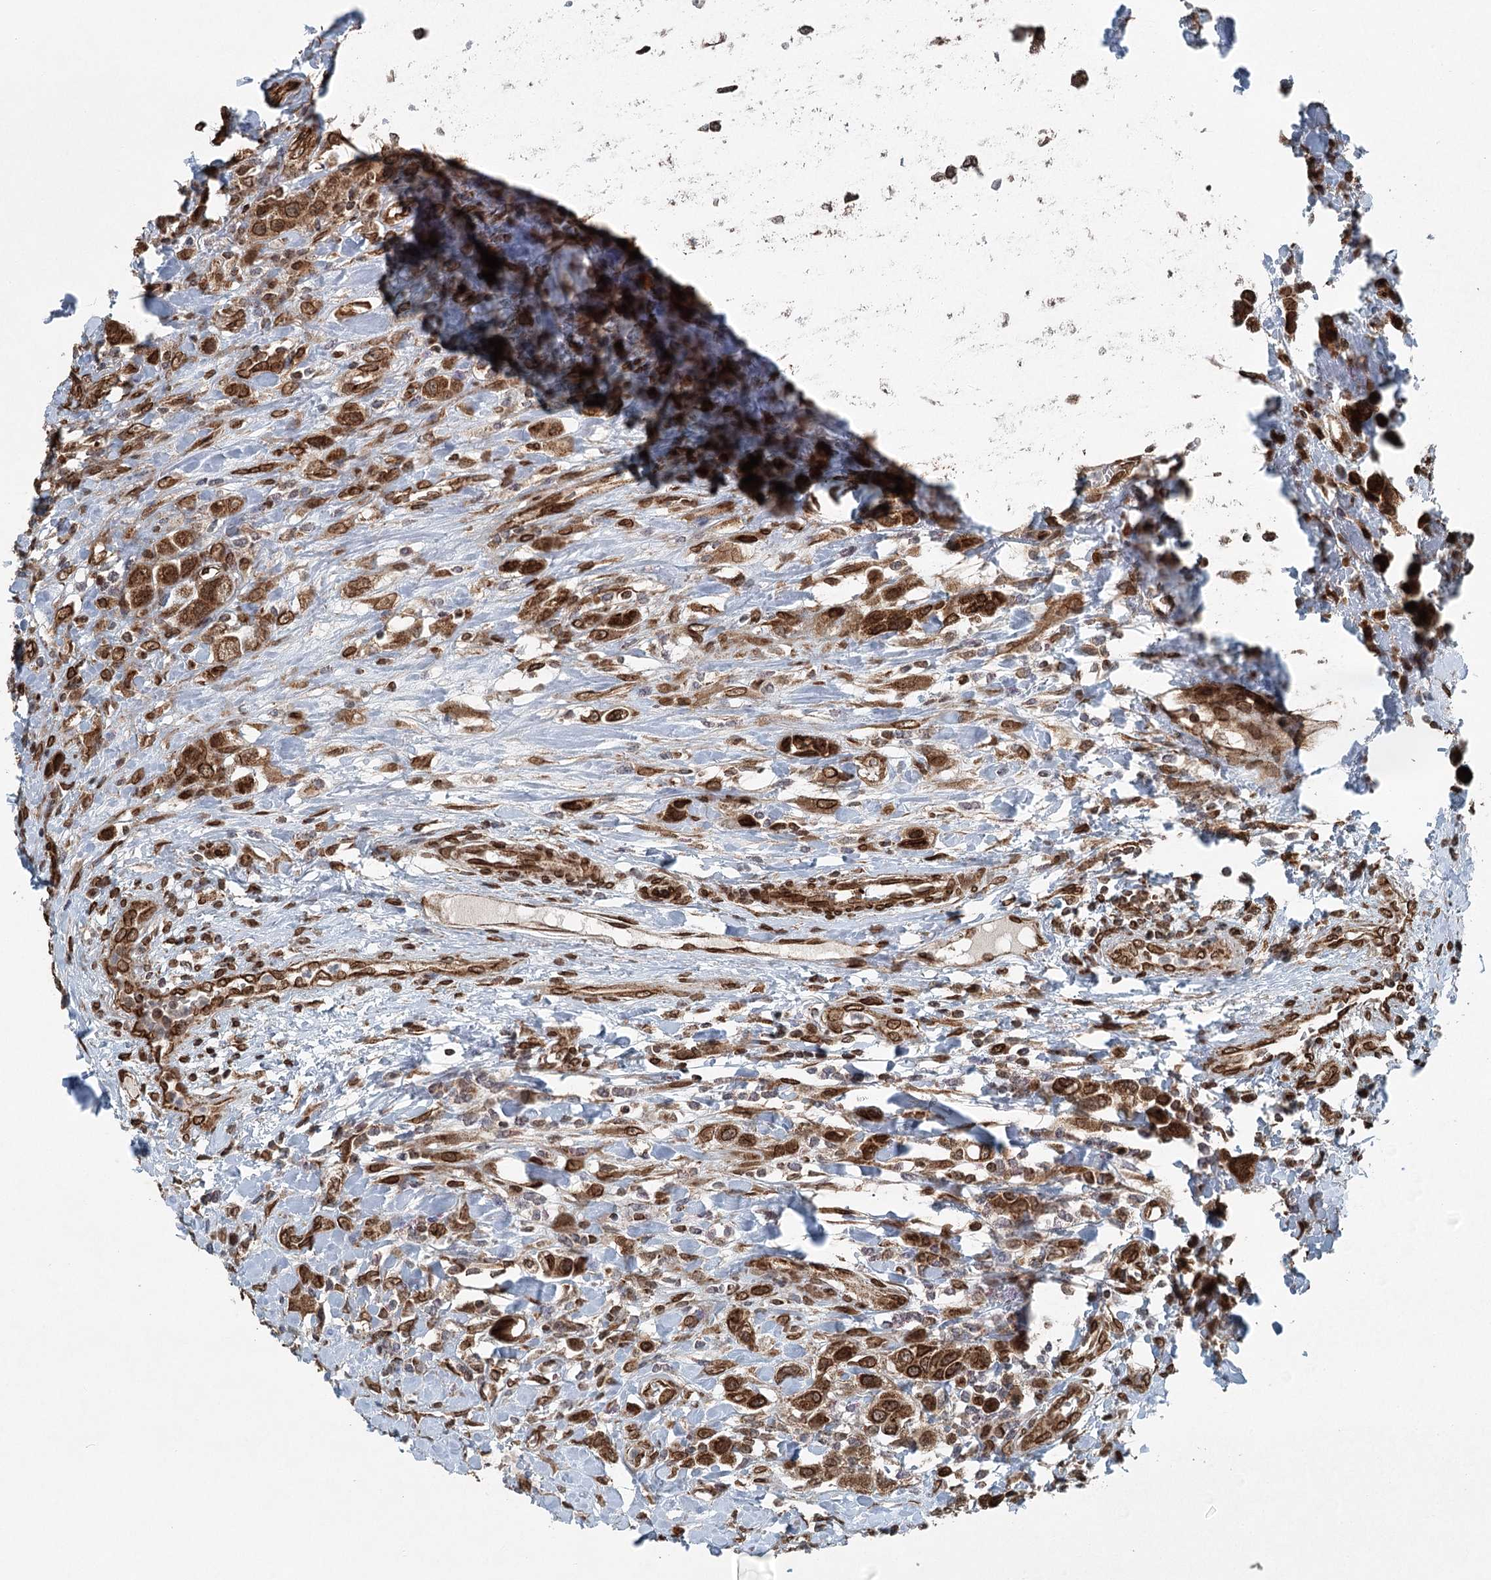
{"staining": {"intensity": "strong", "quantity": ">75%", "location": "cytoplasmic/membranous"}, "tissue": "urothelial cancer", "cell_type": "Tumor cells", "image_type": "cancer", "snomed": [{"axis": "morphology", "description": "Urothelial carcinoma, High grade"}, {"axis": "topography", "description": "Urinary bladder"}], "caption": "Tumor cells demonstrate high levels of strong cytoplasmic/membranous expression in approximately >75% of cells in urothelial carcinoma (high-grade). The staining was performed using DAB to visualize the protein expression in brown, while the nuclei were stained in blue with hematoxylin (Magnification: 20x).", "gene": "BCKDHA", "patient": {"sex": "male", "age": 50}}